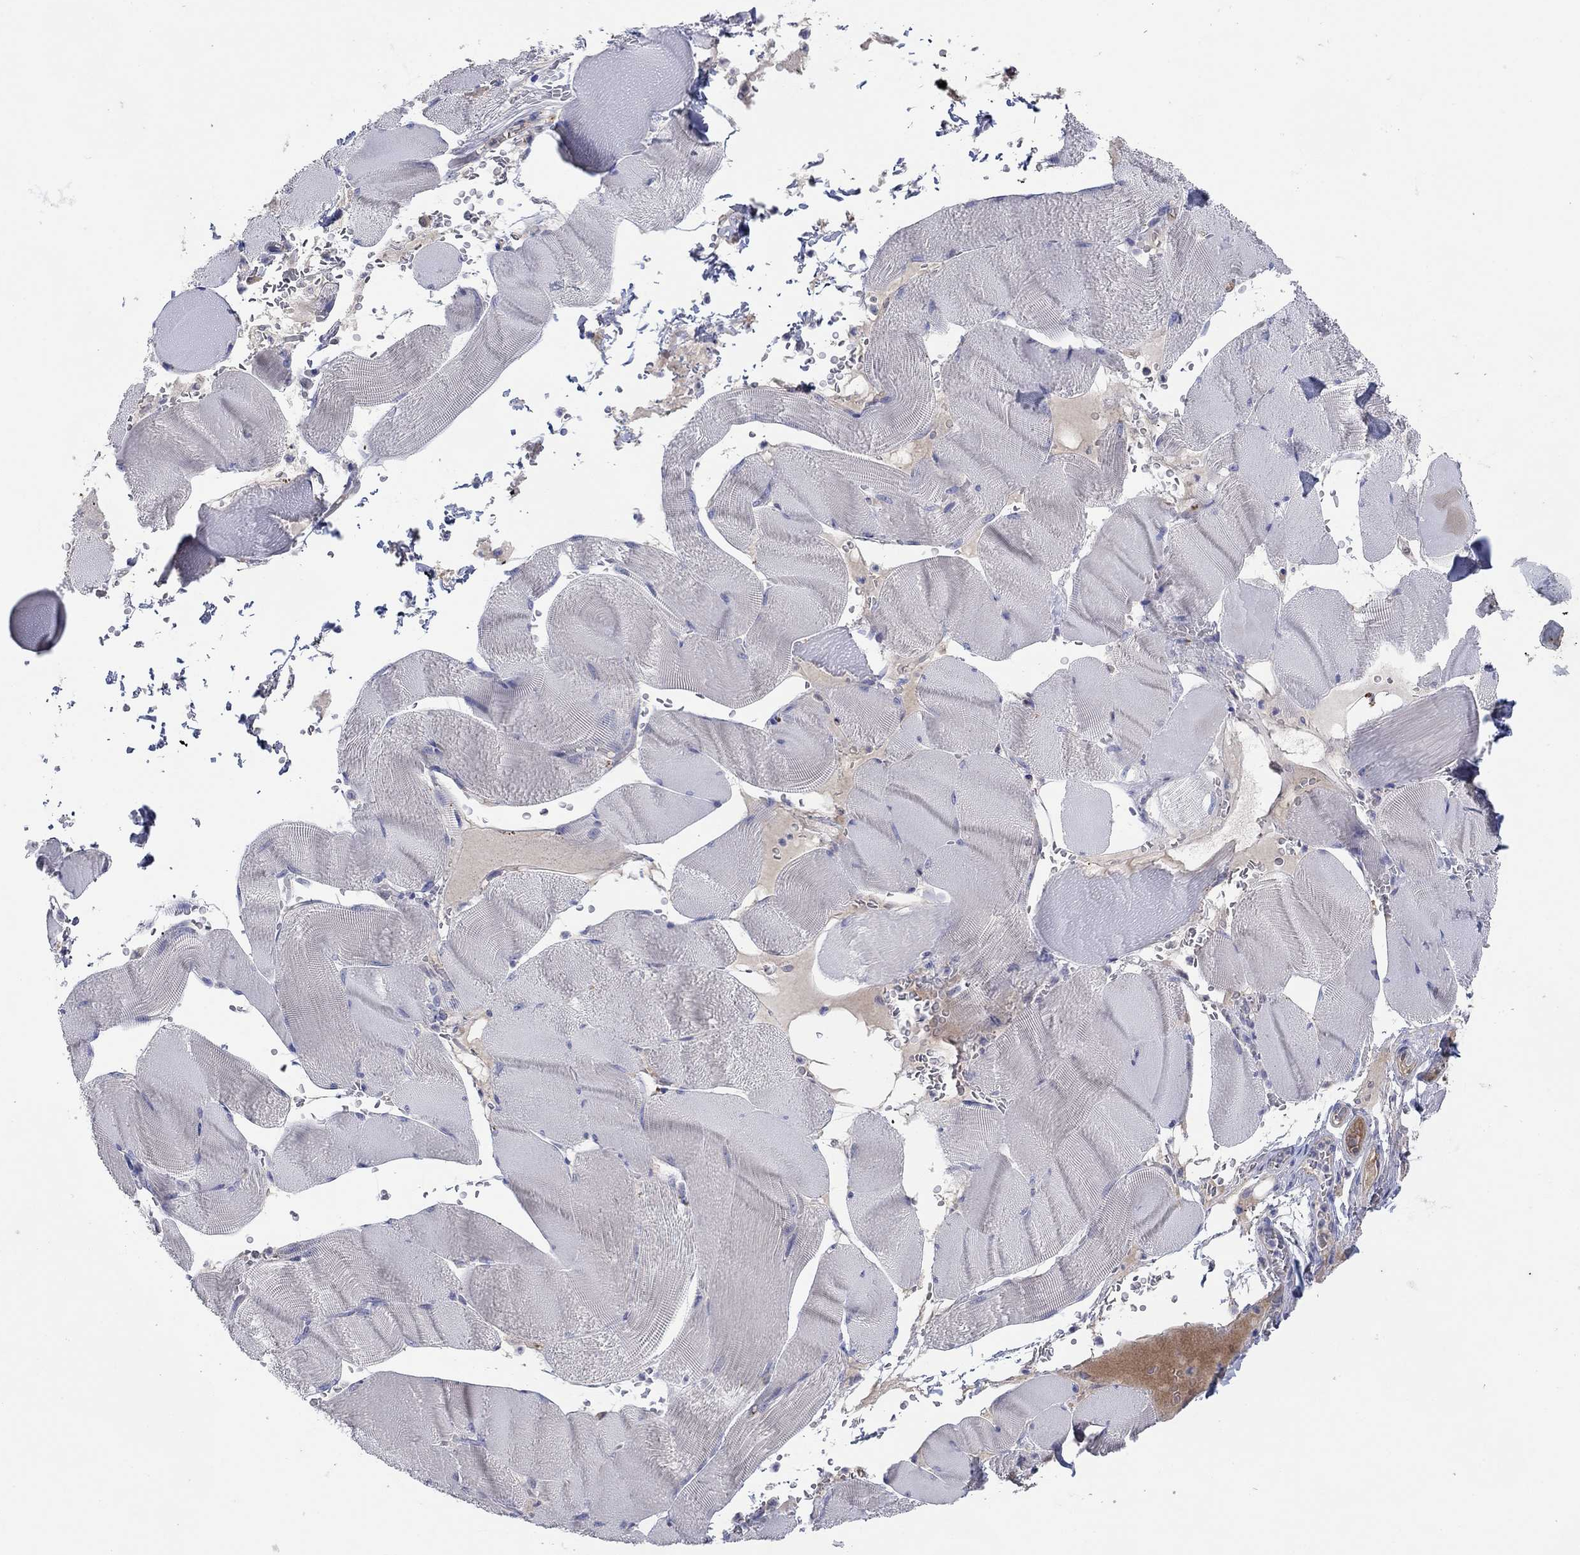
{"staining": {"intensity": "negative", "quantity": "none", "location": "none"}, "tissue": "skeletal muscle", "cell_type": "Myocytes", "image_type": "normal", "snomed": [{"axis": "morphology", "description": "Normal tissue, NOS"}, {"axis": "topography", "description": "Skeletal muscle"}], "caption": "This micrograph is of normal skeletal muscle stained with IHC to label a protein in brown with the nuclei are counter-stained blue. There is no staining in myocytes.", "gene": "PLCL2", "patient": {"sex": "male", "age": 56}}